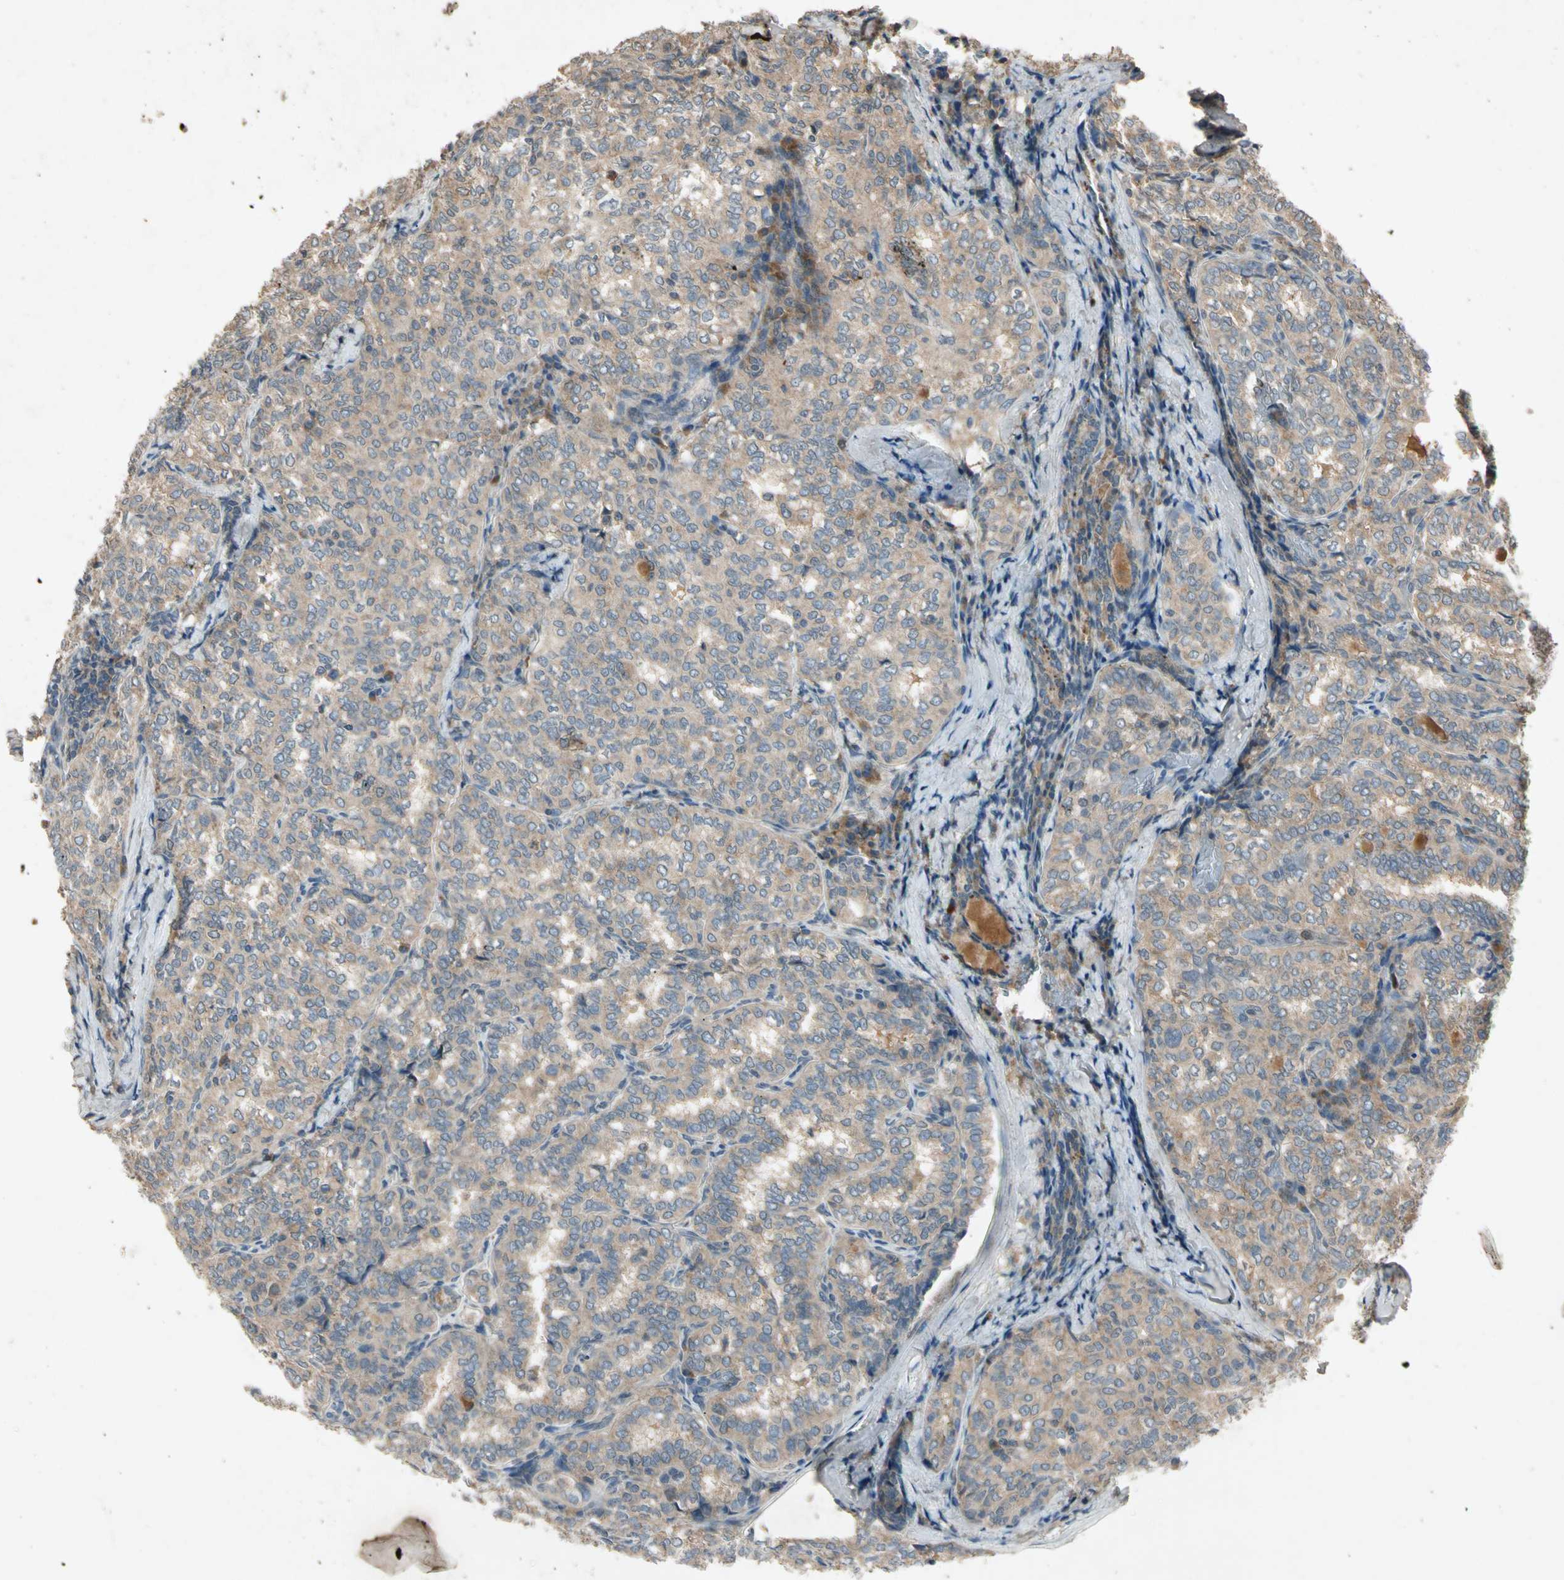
{"staining": {"intensity": "weak", "quantity": ">75%", "location": "cytoplasmic/membranous"}, "tissue": "thyroid cancer", "cell_type": "Tumor cells", "image_type": "cancer", "snomed": [{"axis": "morphology", "description": "Normal tissue, NOS"}, {"axis": "morphology", "description": "Papillary adenocarcinoma, NOS"}, {"axis": "topography", "description": "Thyroid gland"}], "caption": "Protein staining shows weak cytoplasmic/membranous staining in about >75% of tumor cells in thyroid cancer. (DAB (3,3'-diaminobenzidine) = brown stain, brightfield microscopy at high magnification).", "gene": "GPLD1", "patient": {"sex": "female", "age": 30}}